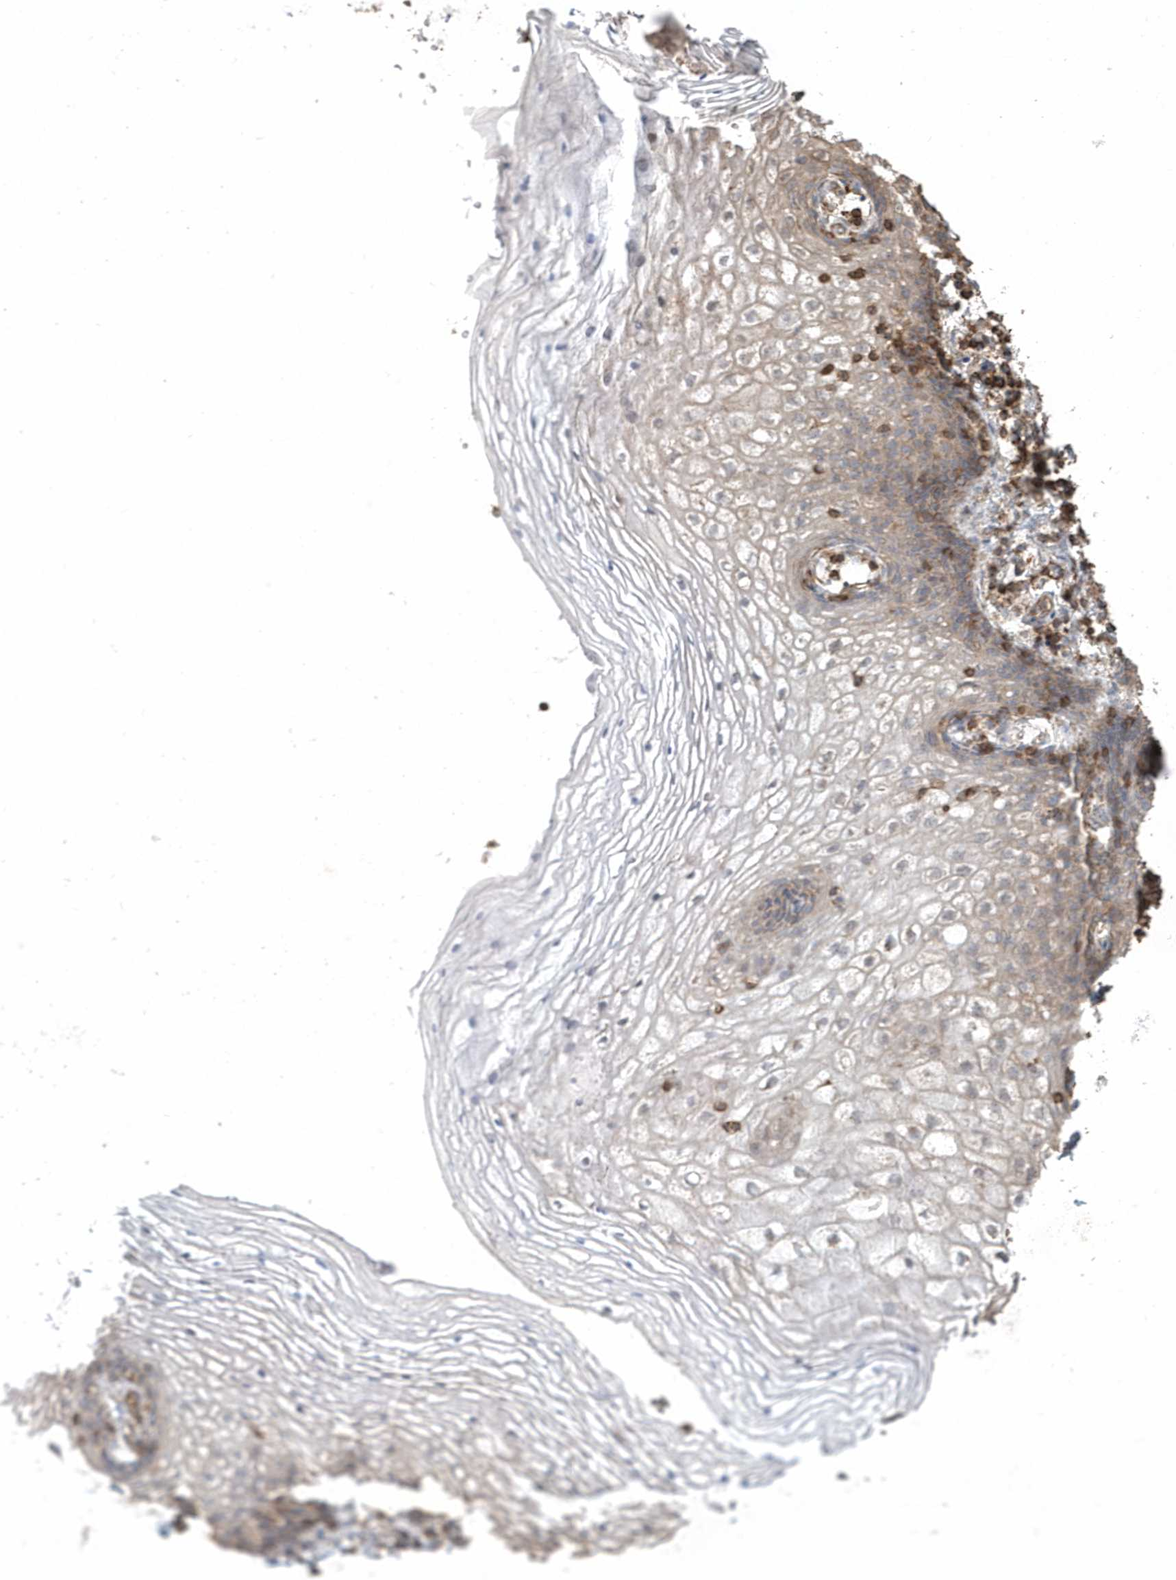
{"staining": {"intensity": "weak", "quantity": "<25%", "location": "cytoplasmic/membranous"}, "tissue": "vagina", "cell_type": "Squamous epithelial cells", "image_type": "normal", "snomed": [{"axis": "morphology", "description": "Normal tissue, NOS"}, {"axis": "topography", "description": "Vagina"}], "caption": "The micrograph demonstrates no staining of squamous epithelial cells in normal vagina. (DAB (3,3'-diaminobenzidine) IHC with hematoxylin counter stain).", "gene": "MMUT", "patient": {"sex": "female", "age": 60}}